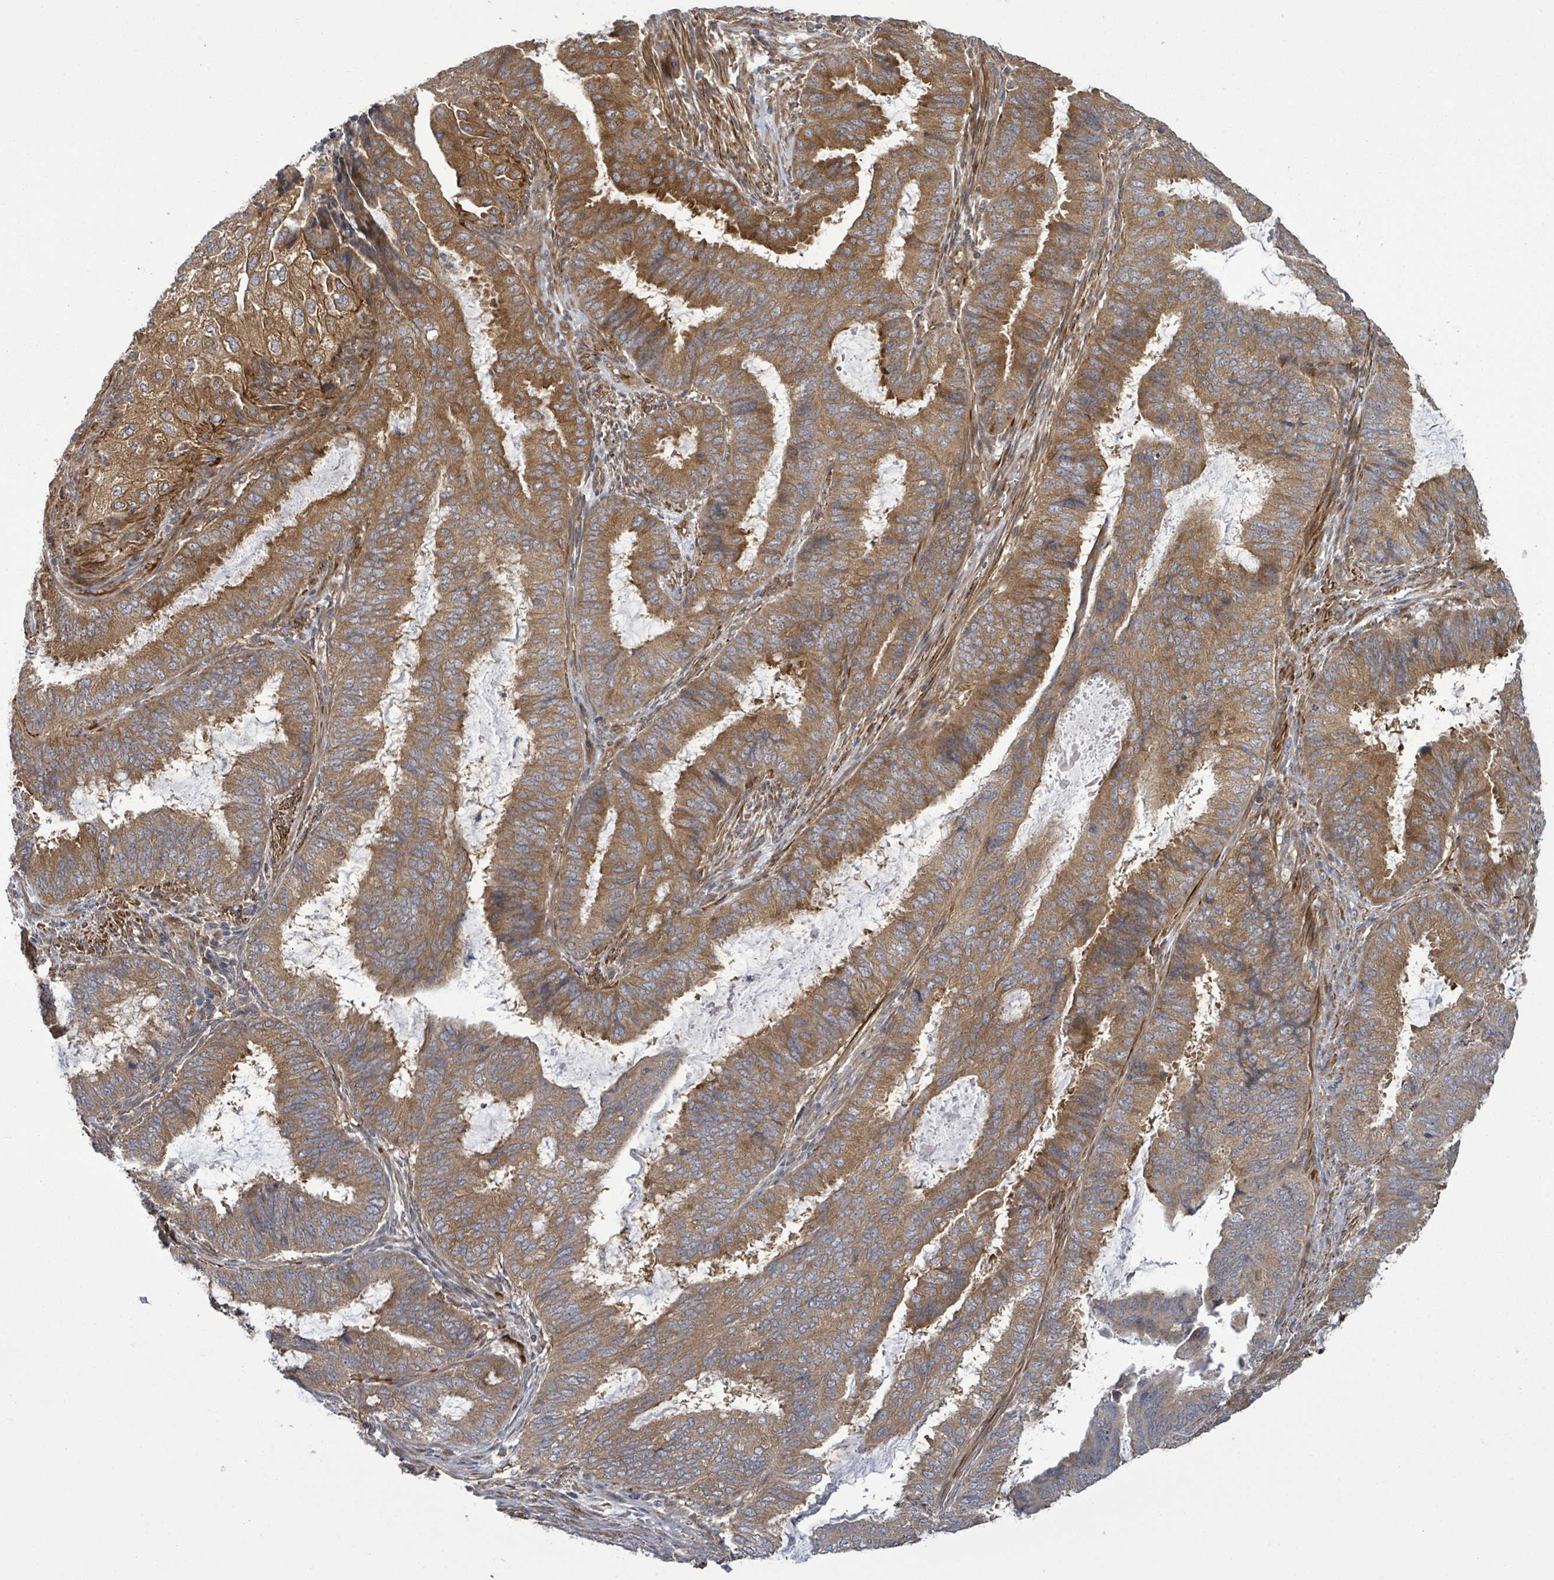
{"staining": {"intensity": "moderate", "quantity": ">75%", "location": "cytoplasmic/membranous"}, "tissue": "endometrial cancer", "cell_type": "Tumor cells", "image_type": "cancer", "snomed": [{"axis": "morphology", "description": "Adenocarcinoma, NOS"}, {"axis": "topography", "description": "Endometrium"}], "caption": "A histopathology image of human endometrial cancer stained for a protein displays moderate cytoplasmic/membranous brown staining in tumor cells.", "gene": "MAP3K6", "patient": {"sex": "female", "age": 51}}